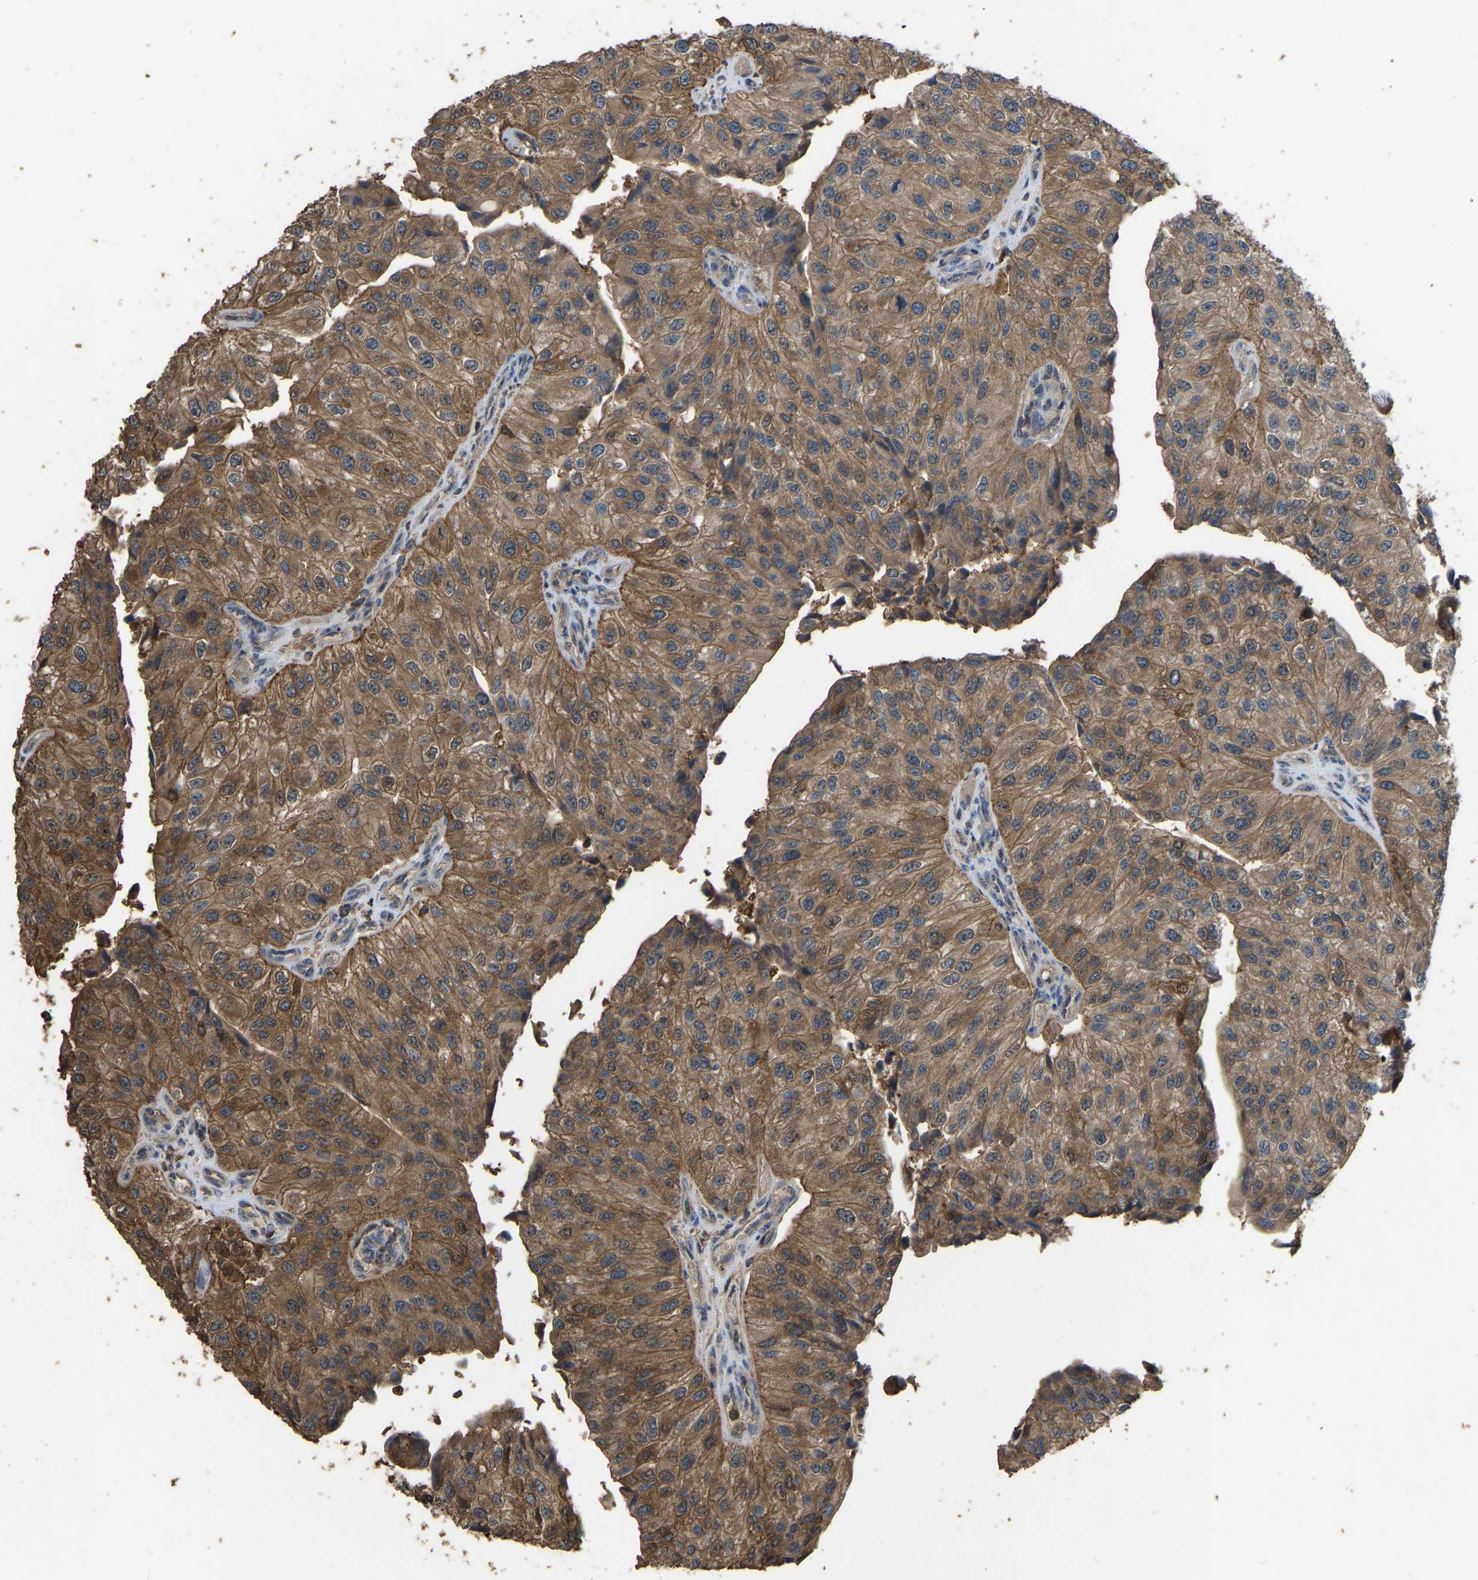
{"staining": {"intensity": "moderate", "quantity": ">75%", "location": "cytoplasmic/membranous"}, "tissue": "urothelial cancer", "cell_type": "Tumor cells", "image_type": "cancer", "snomed": [{"axis": "morphology", "description": "Urothelial carcinoma, High grade"}, {"axis": "topography", "description": "Kidney"}, {"axis": "topography", "description": "Urinary bladder"}], "caption": "An immunohistochemistry (IHC) micrograph of neoplastic tissue is shown. Protein staining in brown labels moderate cytoplasmic/membranous positivity in high-grade urothelial carcinoma within tumor cells. The staining is performed using DAB brown chromogen to label protein expression. The nuclei are counter-stained blue using hematoxylin.", "gene": "FHIT", "patient": {"sex": "male", "age": 77}}